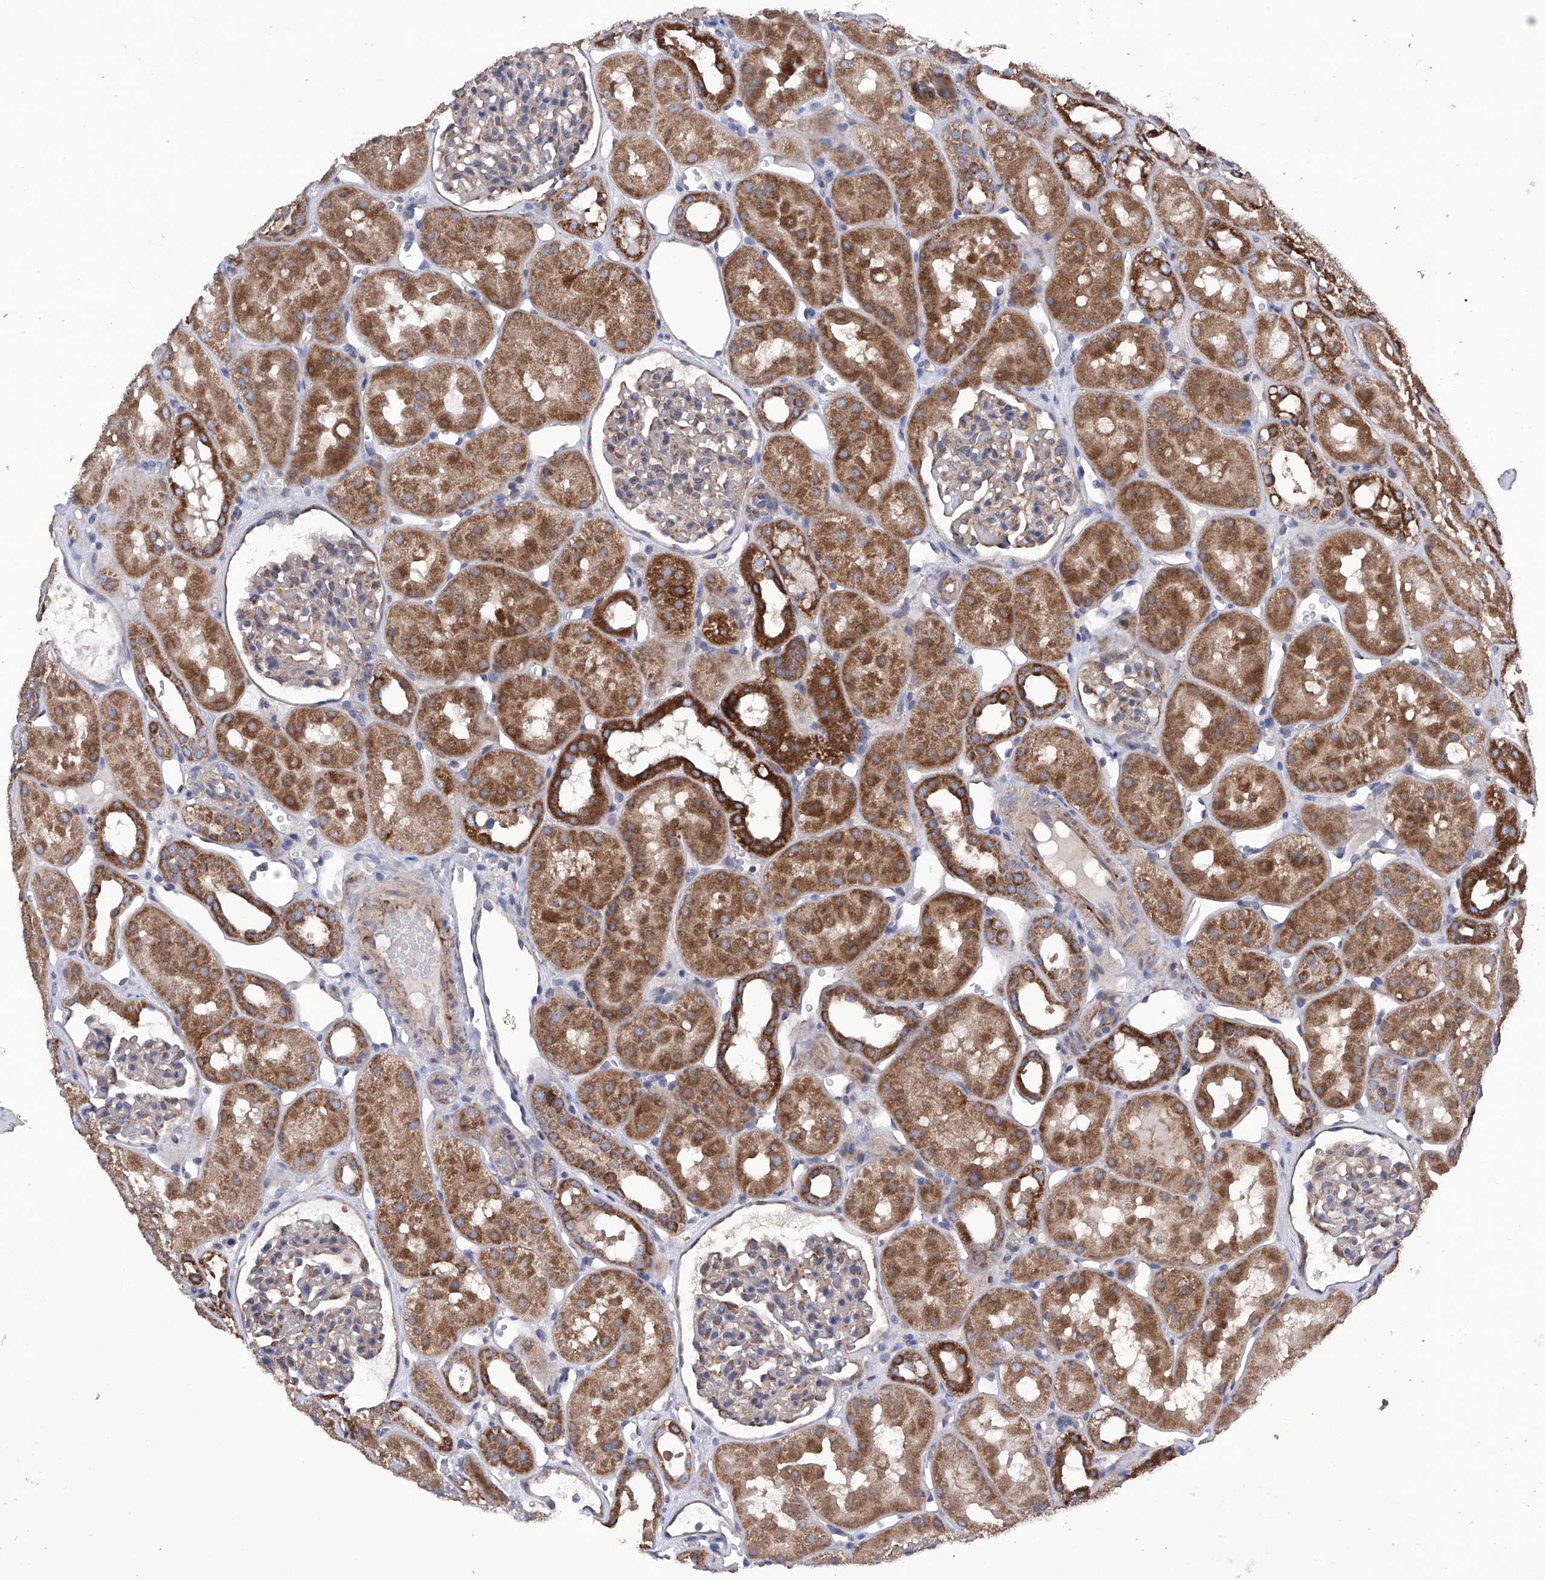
{"staining": {"intensity": "moderate", "quantity": "<25%", "location": "cytoplasmic/membranous"}, "tissue": "kidney", "cell_type": "Cells in glomeruli", "image_type": "normal", "snomed": [{"axis": "morphology", "description": "Normal tissue, NOS"}, {"axis": "topography", "description": "Kidney"}], "caption": "Protein staining displays moderate cytoplasmic/membranous positivity in approximately <25% of cells in glomeruli in unremarkable kidney.", "gene": "EFCAB2", "patient": {"sex": "male", "age": 16}}